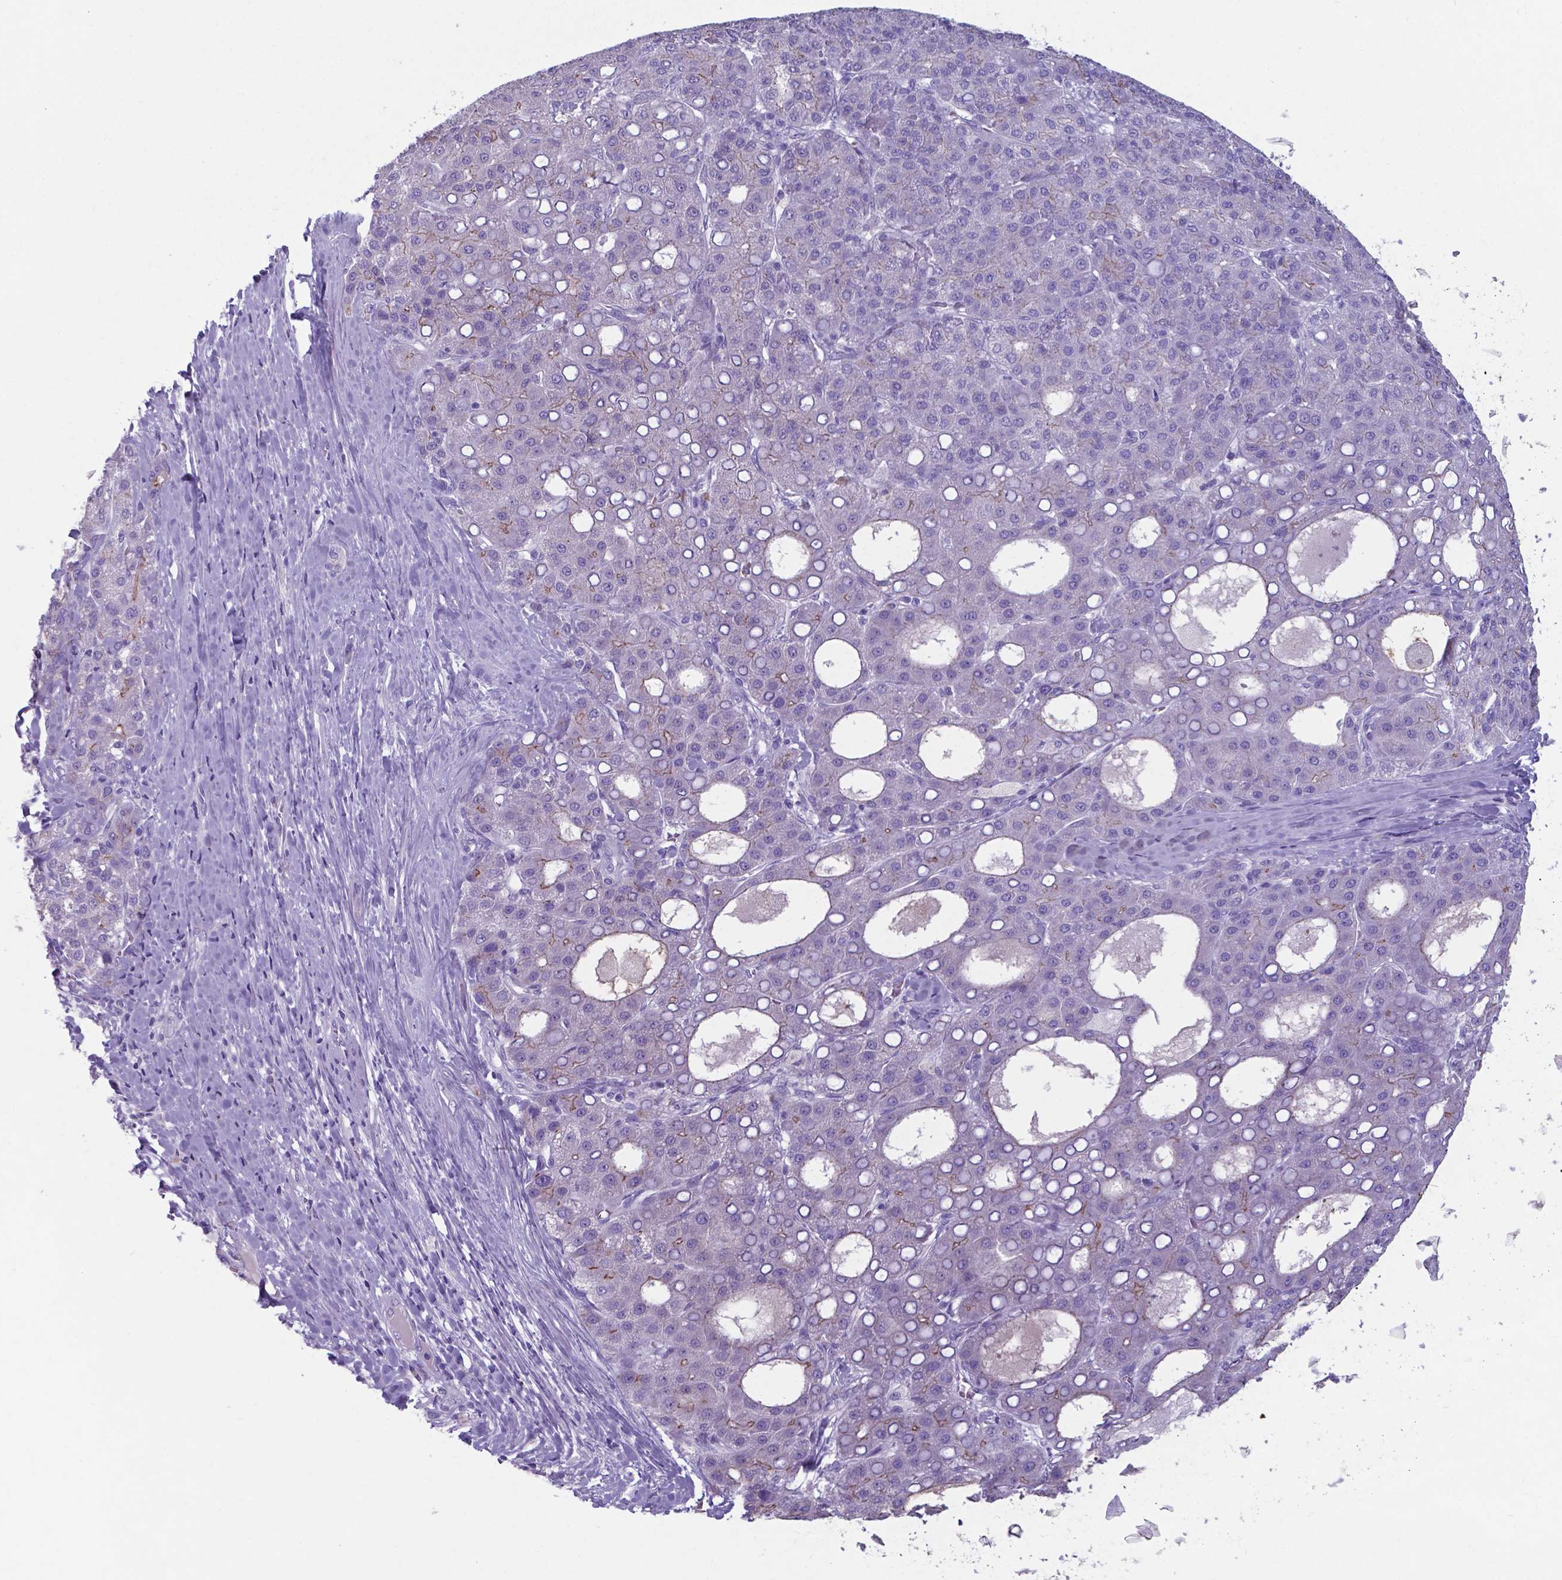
{"staining": {"intensity": "moderate", "quantity": "<25%", "location": "cytoplasmic/membranous"}, "tissue": "liver cancer", "cell_type": "Tumor cells", "image_type": "cancer", "snomed": [{"axis": "morphology", "description": "Carcinoma, Hepatocellular, NOS"}, {"axis": "topography", "description": "Liver"}], "caption": "Immunohistochemical staining of human liver cancer (hepatocellular carcinoma) reveals low levels of moderate cytoplasmic/membranous expression in approximately <25% of tumor cells.", "gene": "AP5B1", "patient": {"sex": "male", "age": 65}}